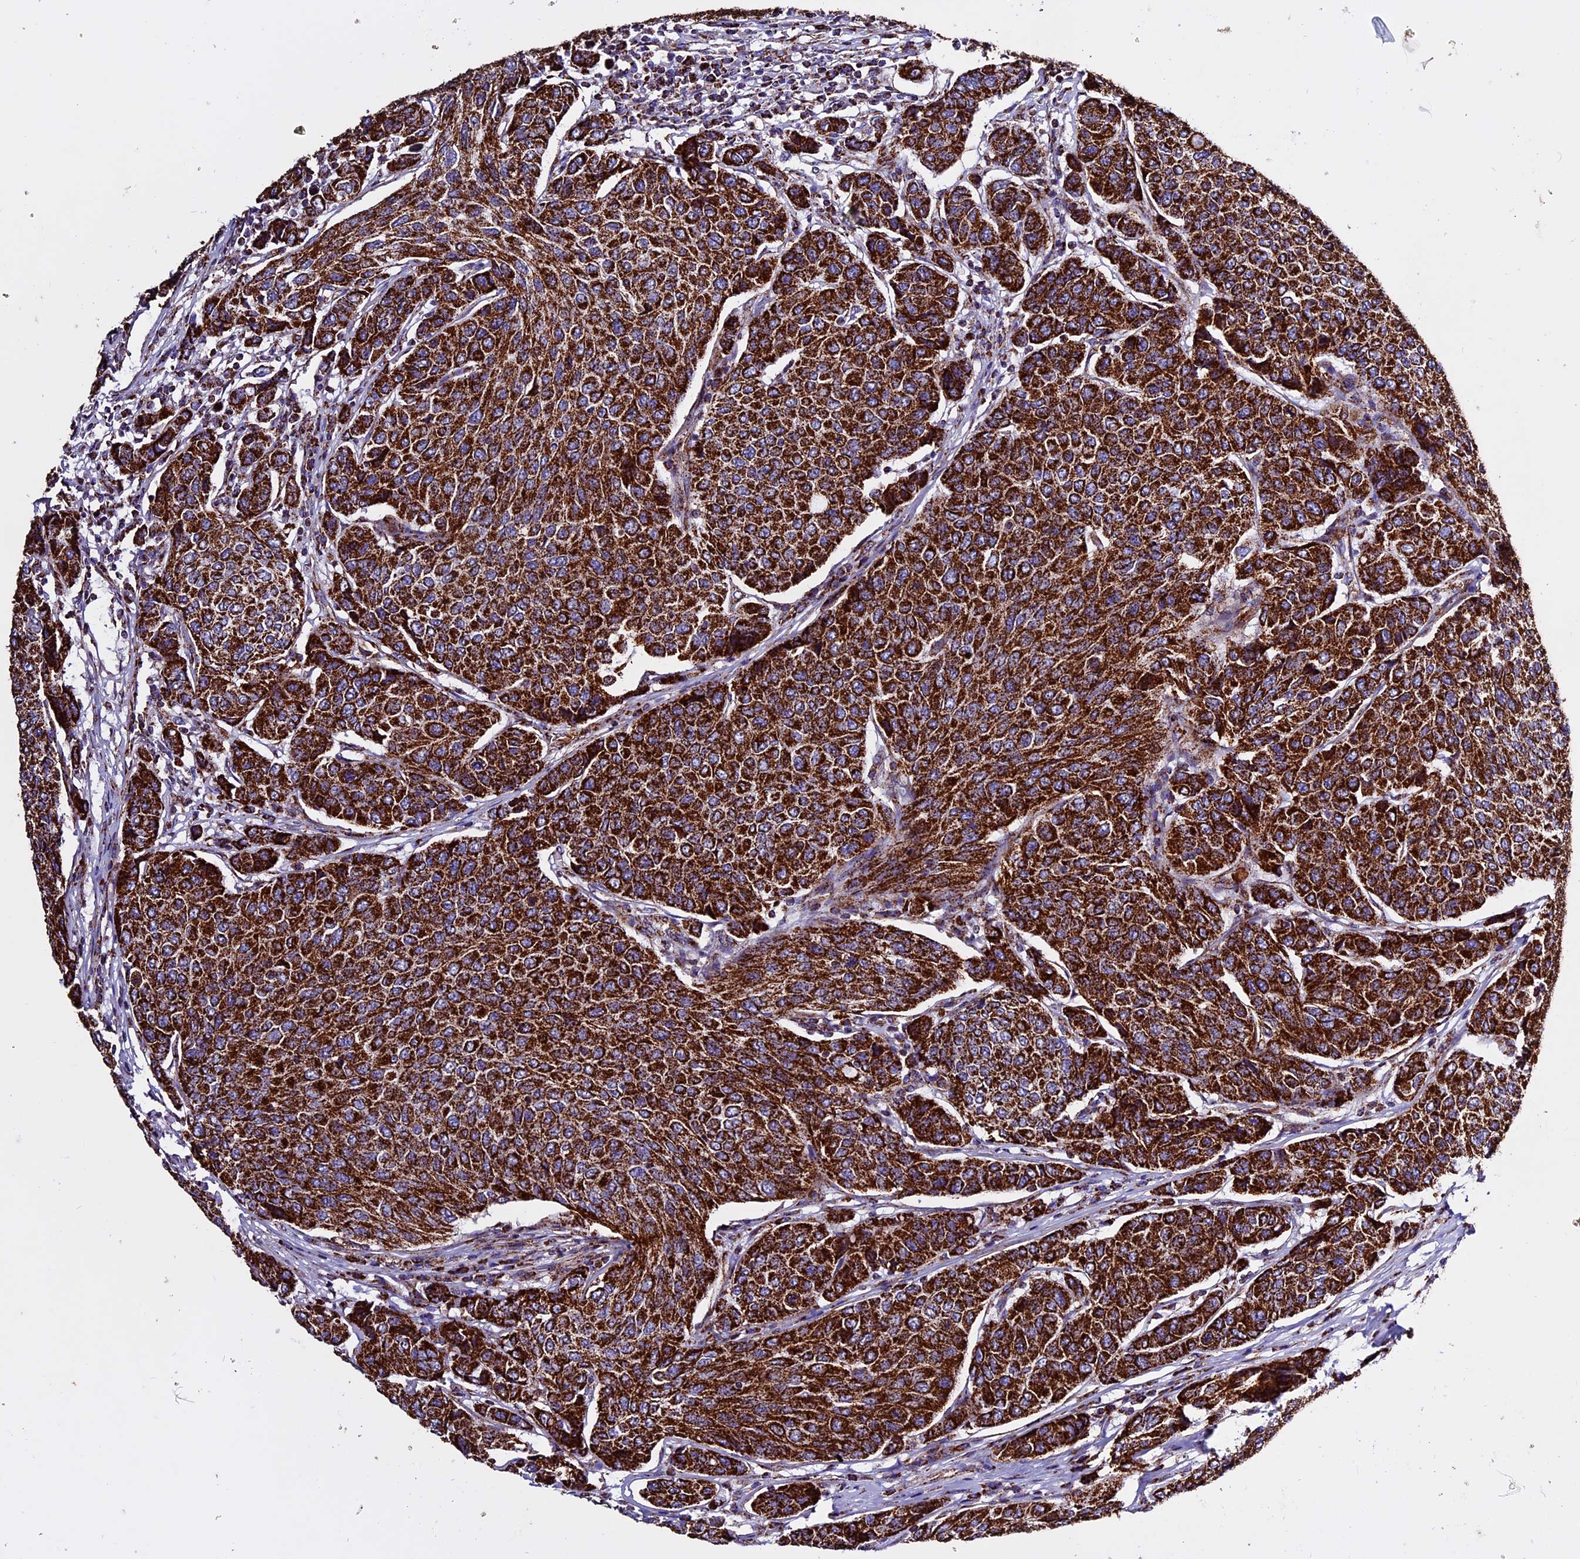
{"staining": {"intensity": "strong", "quantity": ">75%", "location": "cytoplasmic/membranous"}, "tissue": "breast cancer", "cell_type": "Tumor cells", "image_type": "cancer", "snomed": [{"axis": "morphology", "description": "Duct carcinoma"}, {"axis": "topography", "description": "Breast"}], "caption": "High-magnification brightfield microscopy of breast infiltrating ductal carcinoma stained with DAB (brown) and counterstained with hematoxylin (blue). tumor cells exhibit strong cytoplasmic/membranous staining is seen in about>75% of cells.", "gene": "CX3CL1", "patient": {"sex": "female", "age": 55}}